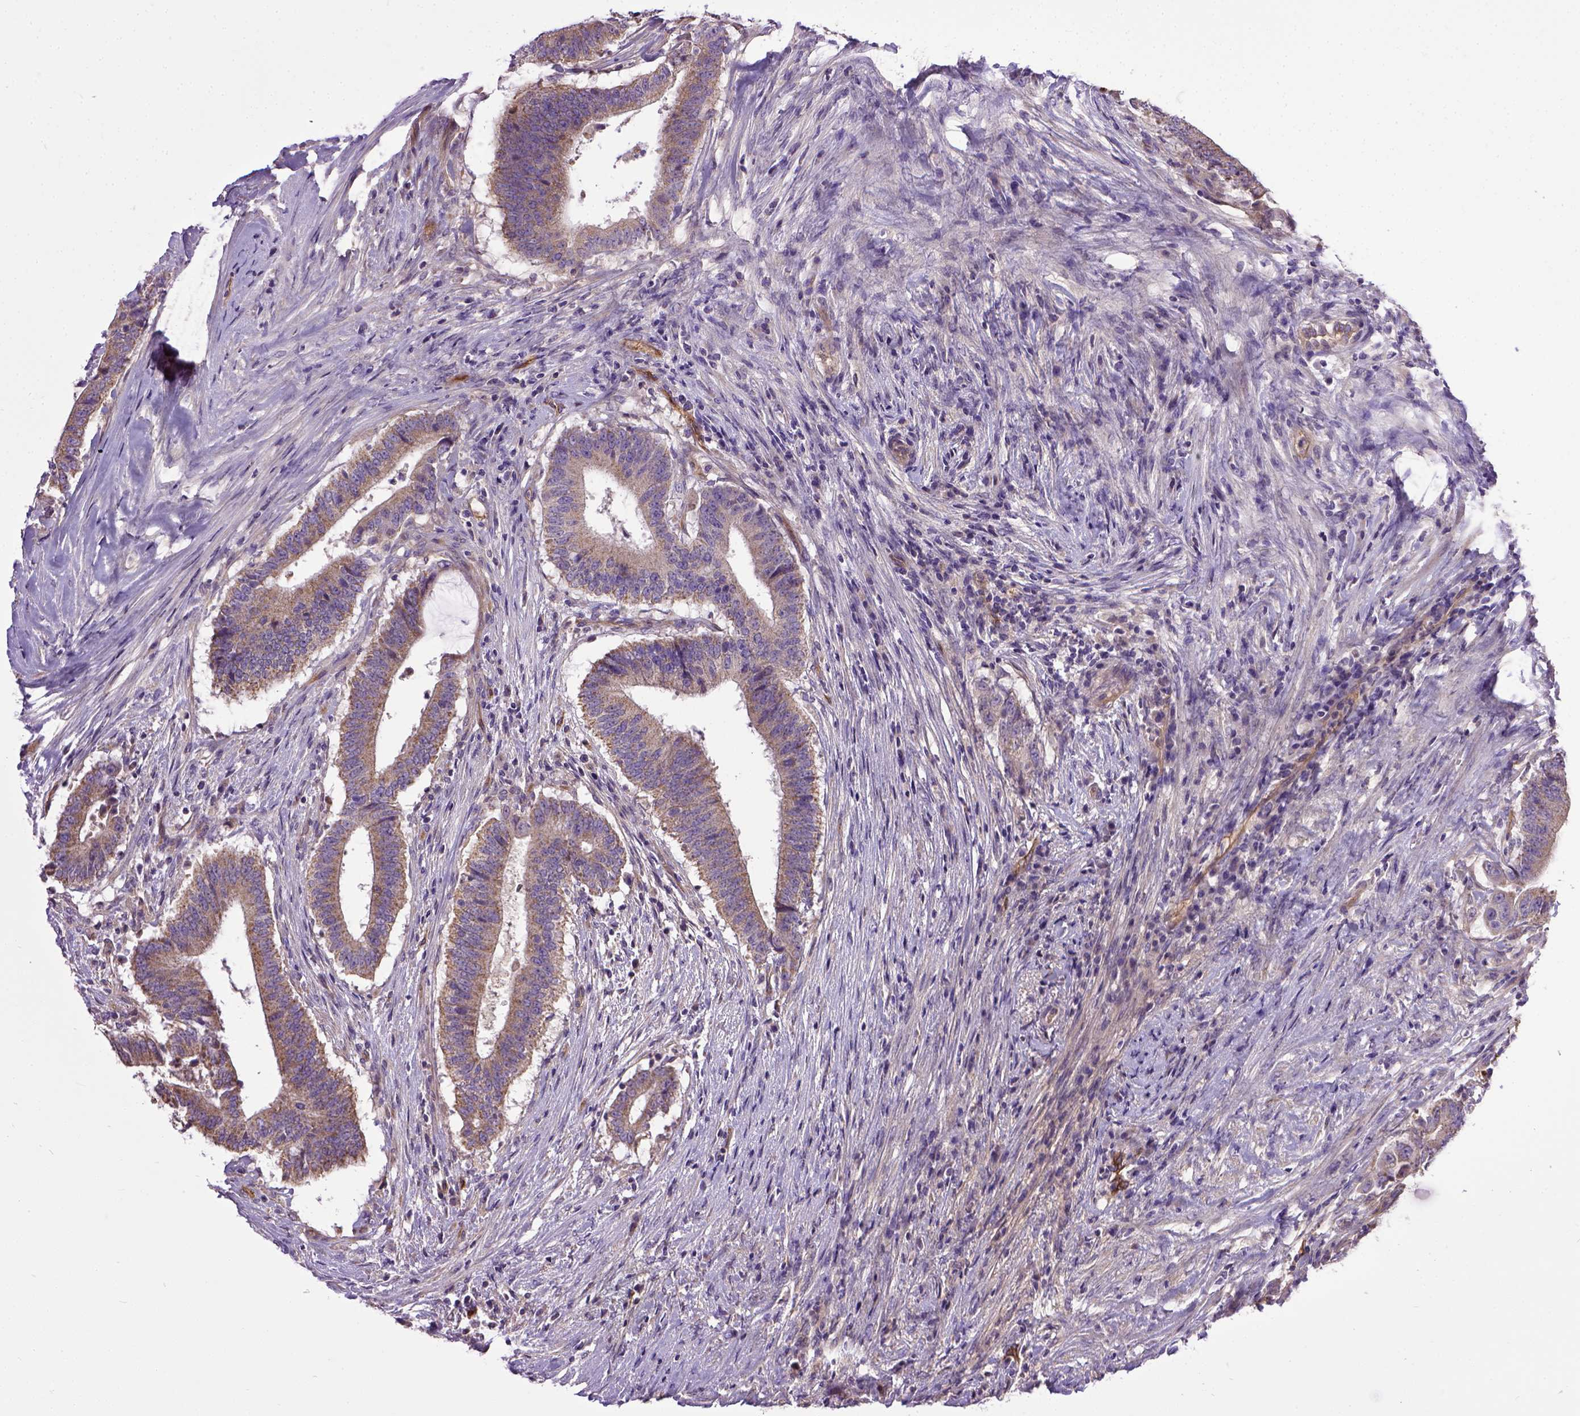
{"staining": {"intensity": "moderate", "quantity": ">75%", "location": "cytoplasmic/membranous"}, "tissue": "colorectal cancer", "cell_type": "Tumor cells", "image_type": "cancer", "snomed": [{"axis": "morphology", "description": "Adenocarcinoma, NOS"}, {"axis": "topography", "description": "Colon"}], "caption": "Protein staining by IHC shows moderate cytoplasmic/membranous expression in approximately >75% of tumor cells in adenocarcinoma (colorectal).", "gene": "ENG", "patient": {"sex": "female", "age": 43}}